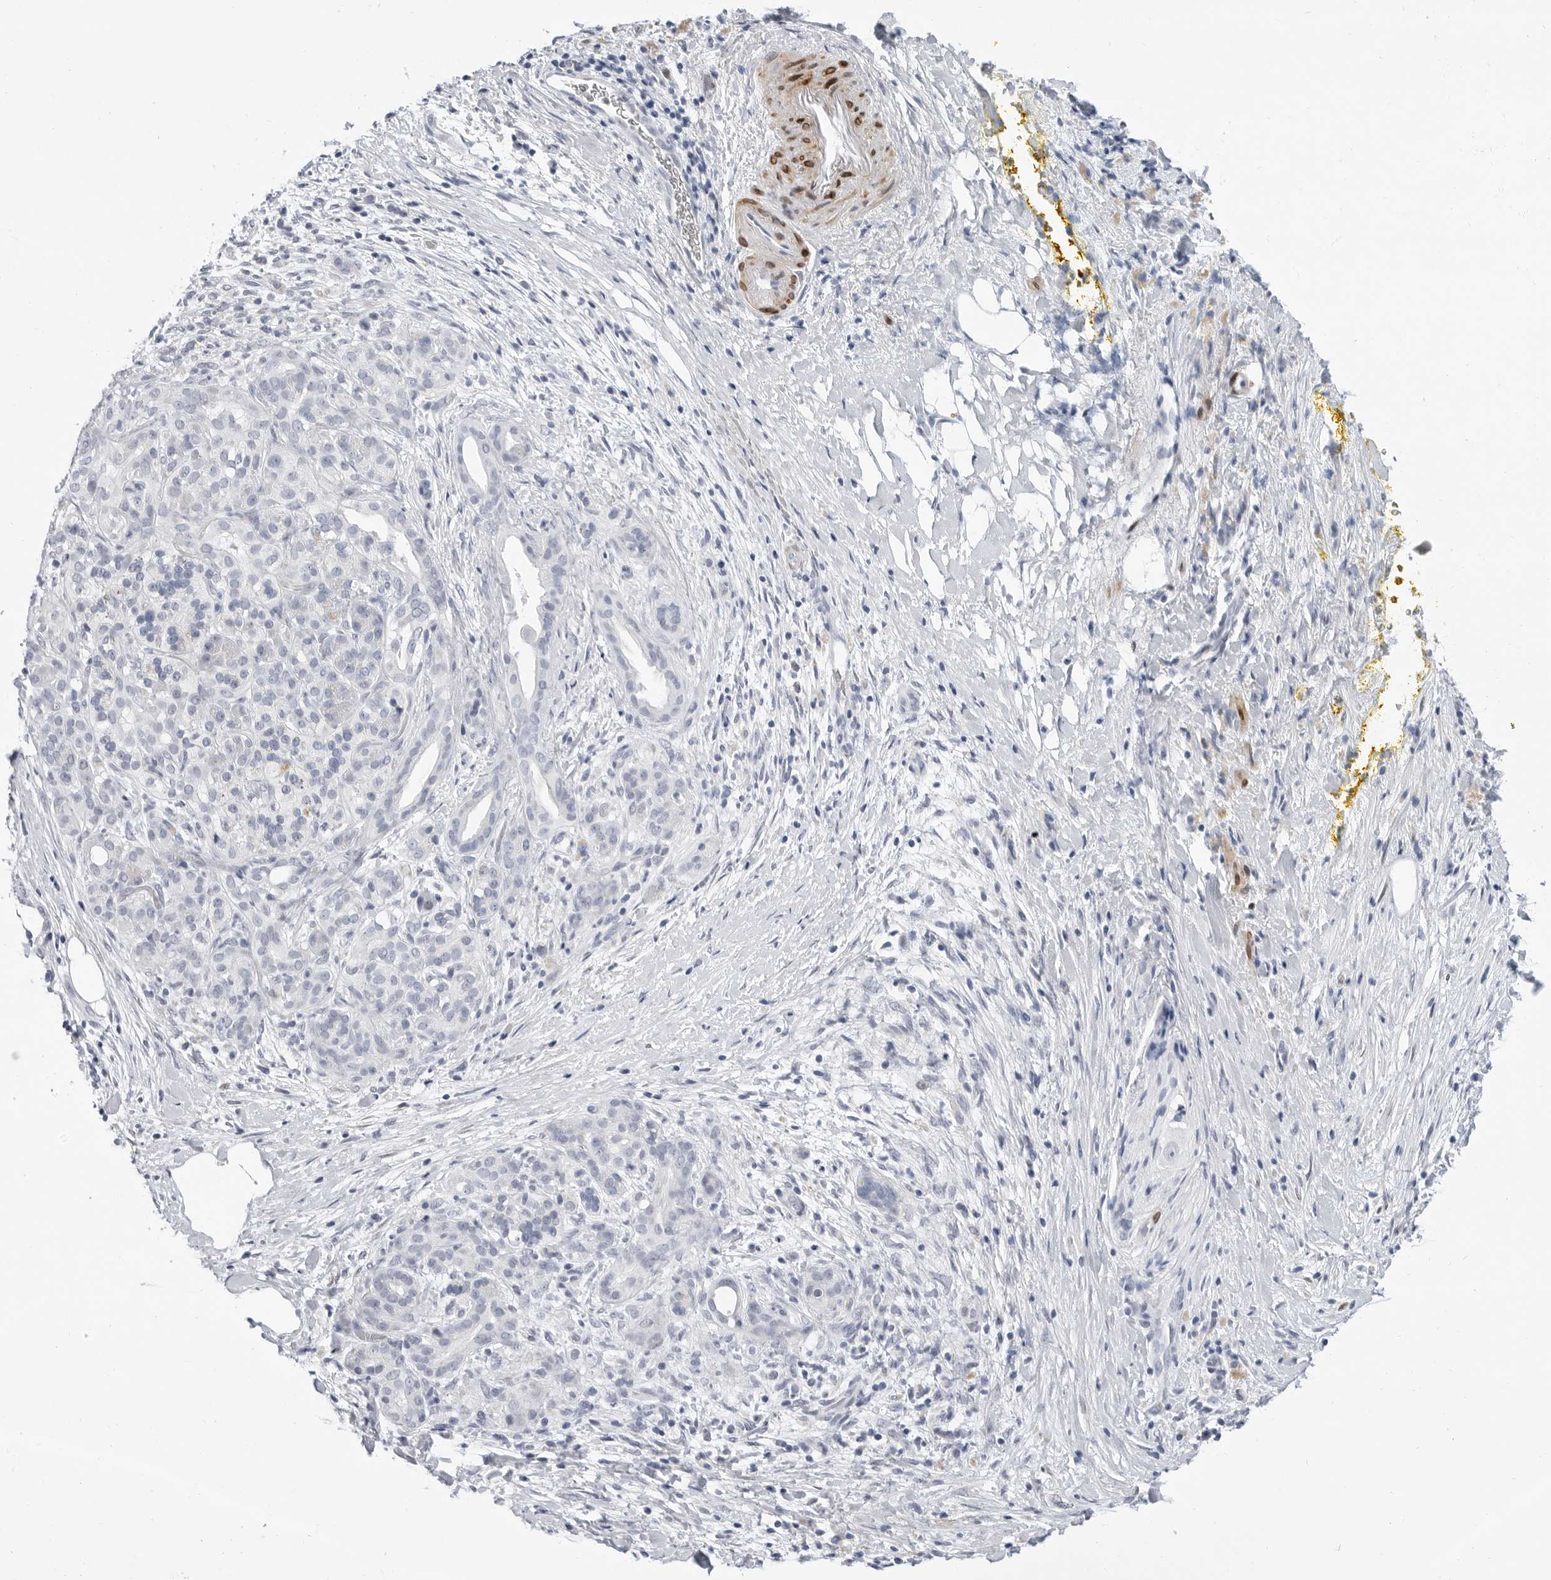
{"staining": {"intensity": "negative", "quantity": "none", "location": "none"}, "tissue": "pancreatic cancer", "cell_type": "Tumor cells", "image_type": "cancer", "snomed": [{"axis": "morphology", "description": "Adenocarcinoma, NOS"}, {"axis": "topography", "description": "Pancreas"}], "caption": "High power microscopy micrograph of an IHC image of pancreatic cancer, revealing no significant positivity in tumor cells. The staining was performed using DAB to visualize the protein expression in brown, while the nuclei were stained in blue with hematoxylin (Magnification: 20x).", "gene": "PLN", "patient": {"sex": "male", "age": 58}}